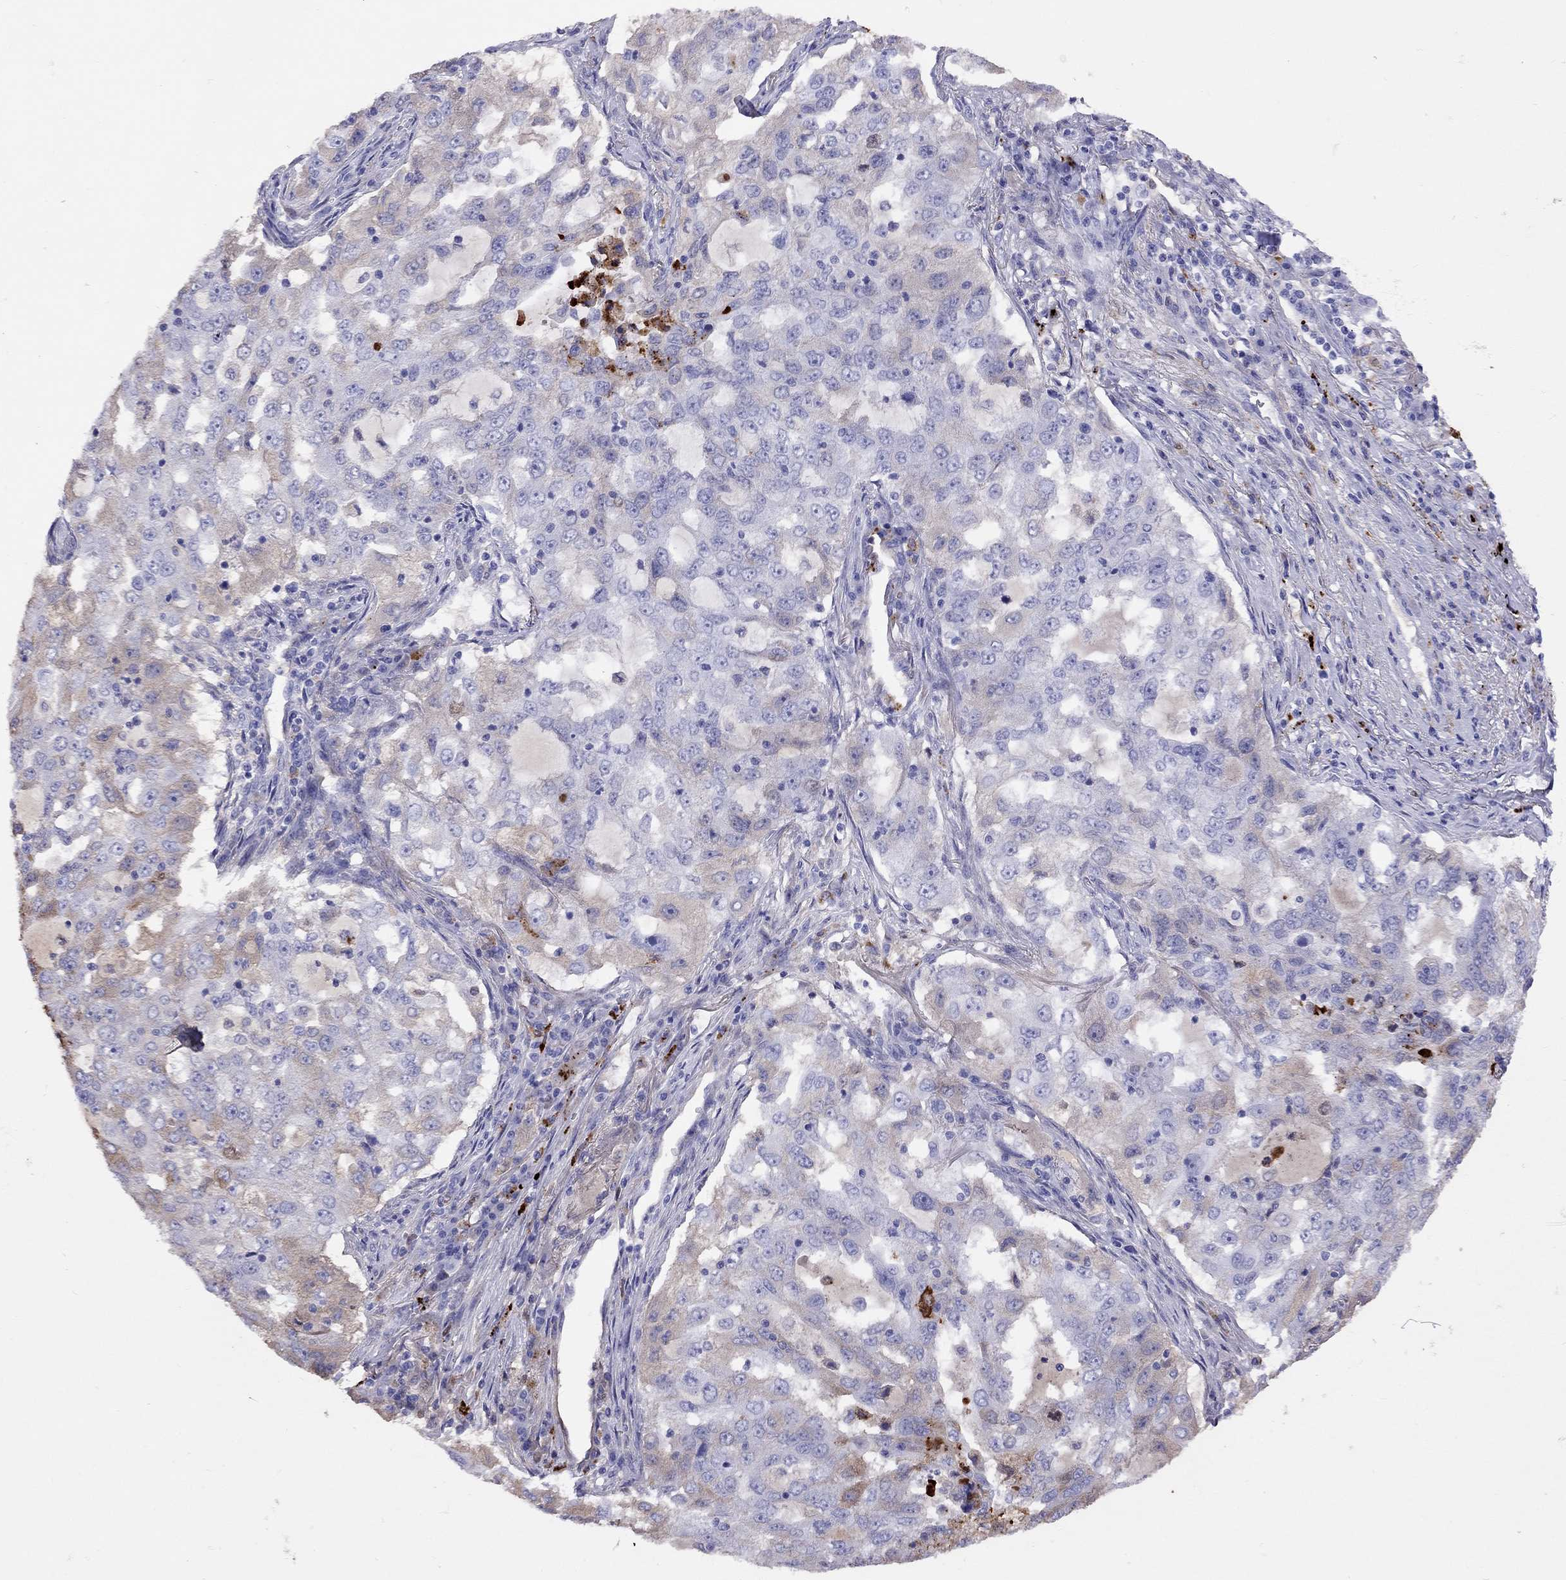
{"staining": {"intensity": "weak", "quantity": "25%-75%", "location": "cytoplasmic/membranous"}, "tissue": "lung cancer", "cell_type": "Tumor cells", "image_type": "cancer", "snomed": [{"axis": "morphology", "description": "Adenocarcinoma, NOS"}, {"axis": "topography", "description": "Lung"}], "caption": "Immunohistochemical staining of adenocarcinoma (lung) shows low levels of weak cytoplasmic/membranous positivity in about 25%-75% of tumor cells. Immunohistochemistry stains the protein in brown and the nuclei are stained blue.", "gene": "SERPINA3", "patient": {"sex": "female", "age": 61}}